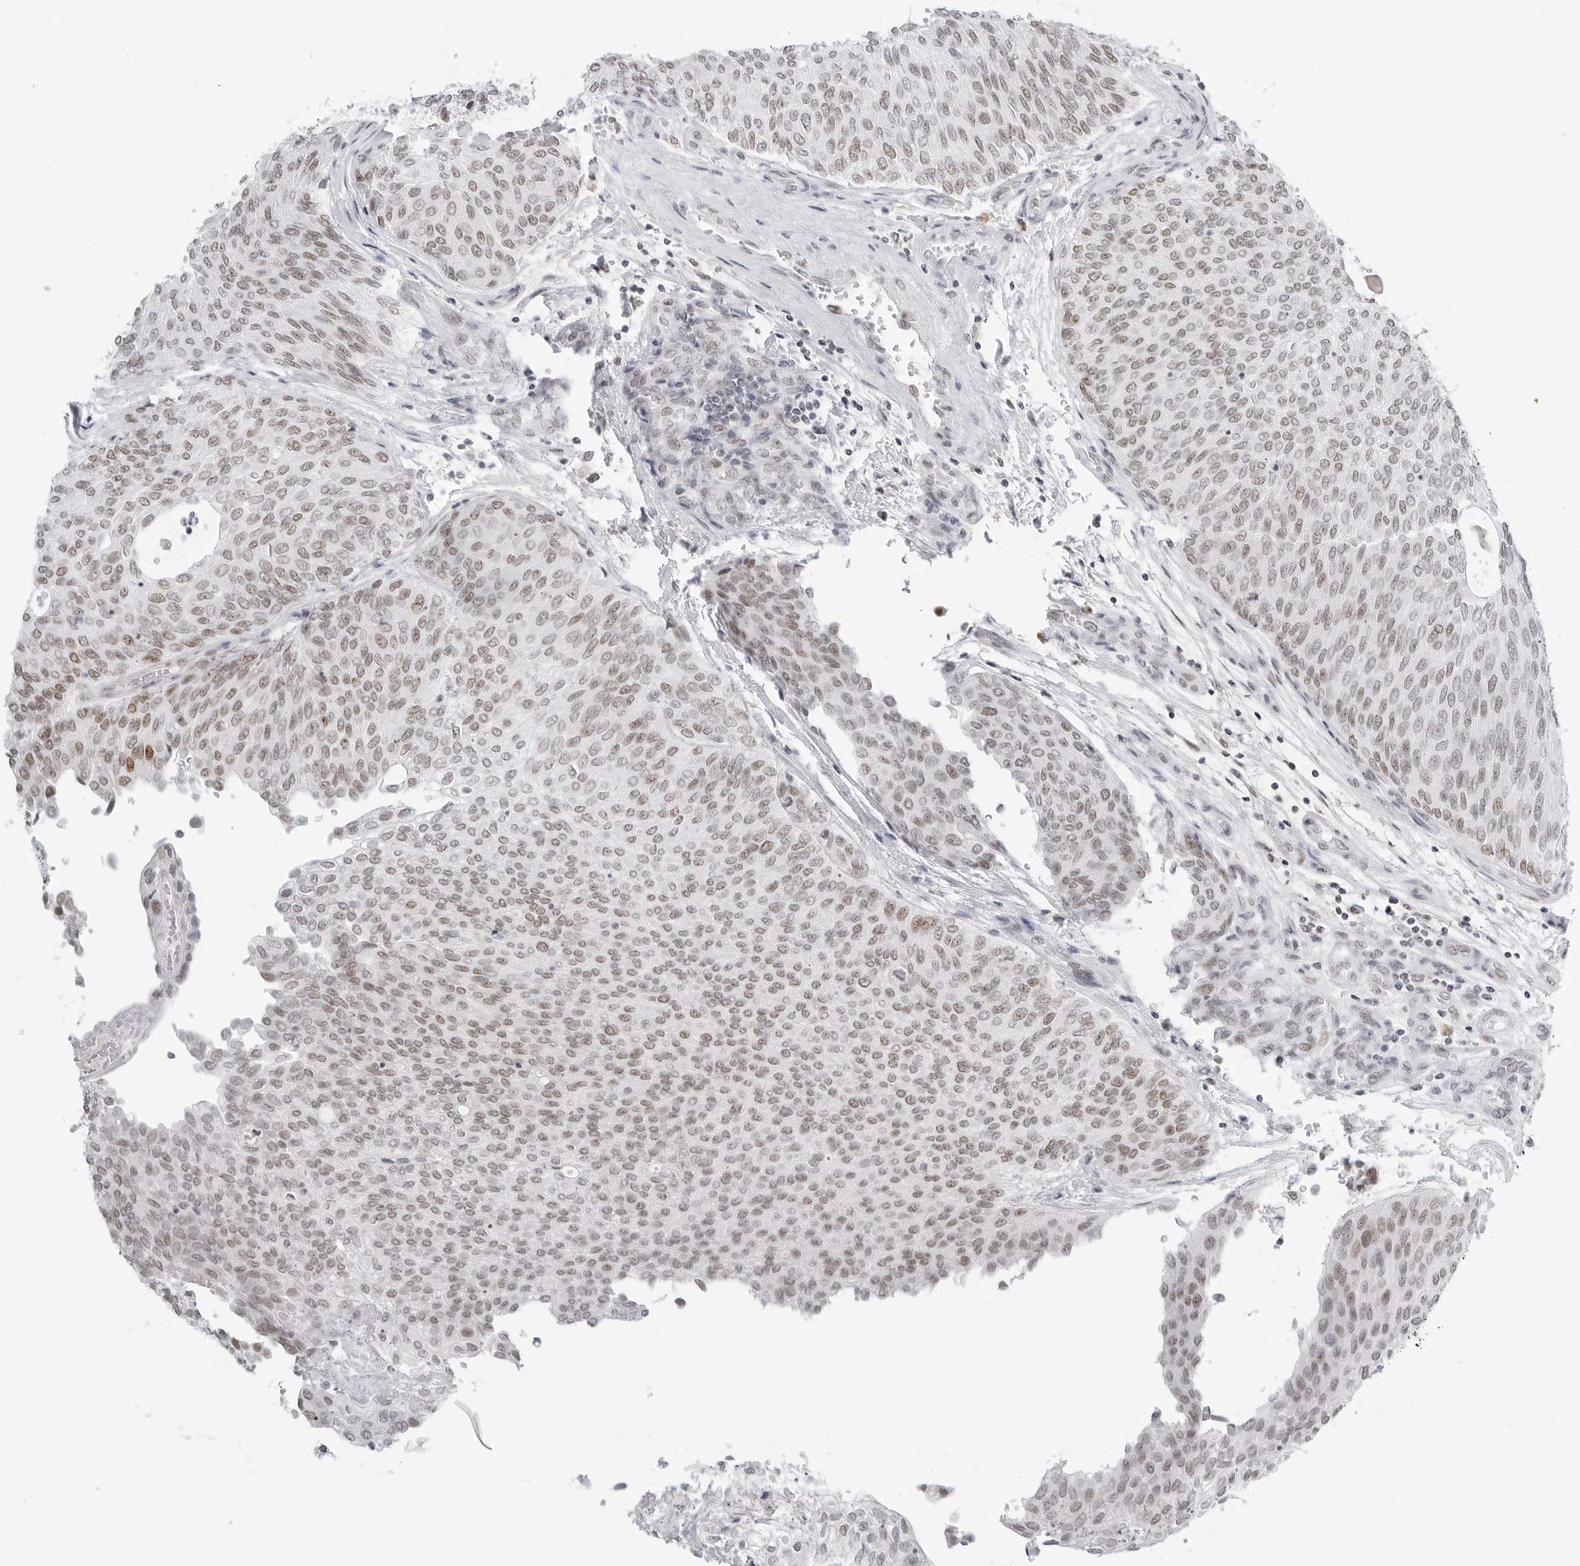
{"staining": {"intensity": "weak", "quantity": ">75%", "location": "nuclear"}, "tissue": "urothelial cancer", "cell_type": "Tumor cells", "image_type": "cancer", "snomed": [{"axis": "morphology", "description": "Urothelial carcinoma, Low grade"}, {"axis": "topography", "description": "Urinary bladder"}], "caption": "Weak nuclear protein expression is identified in approximately >75% of tumor cells in low-grade urothelial carcinoma.", "gene": "WRAP53", "patient": {"sex": "female", "age": 79}}